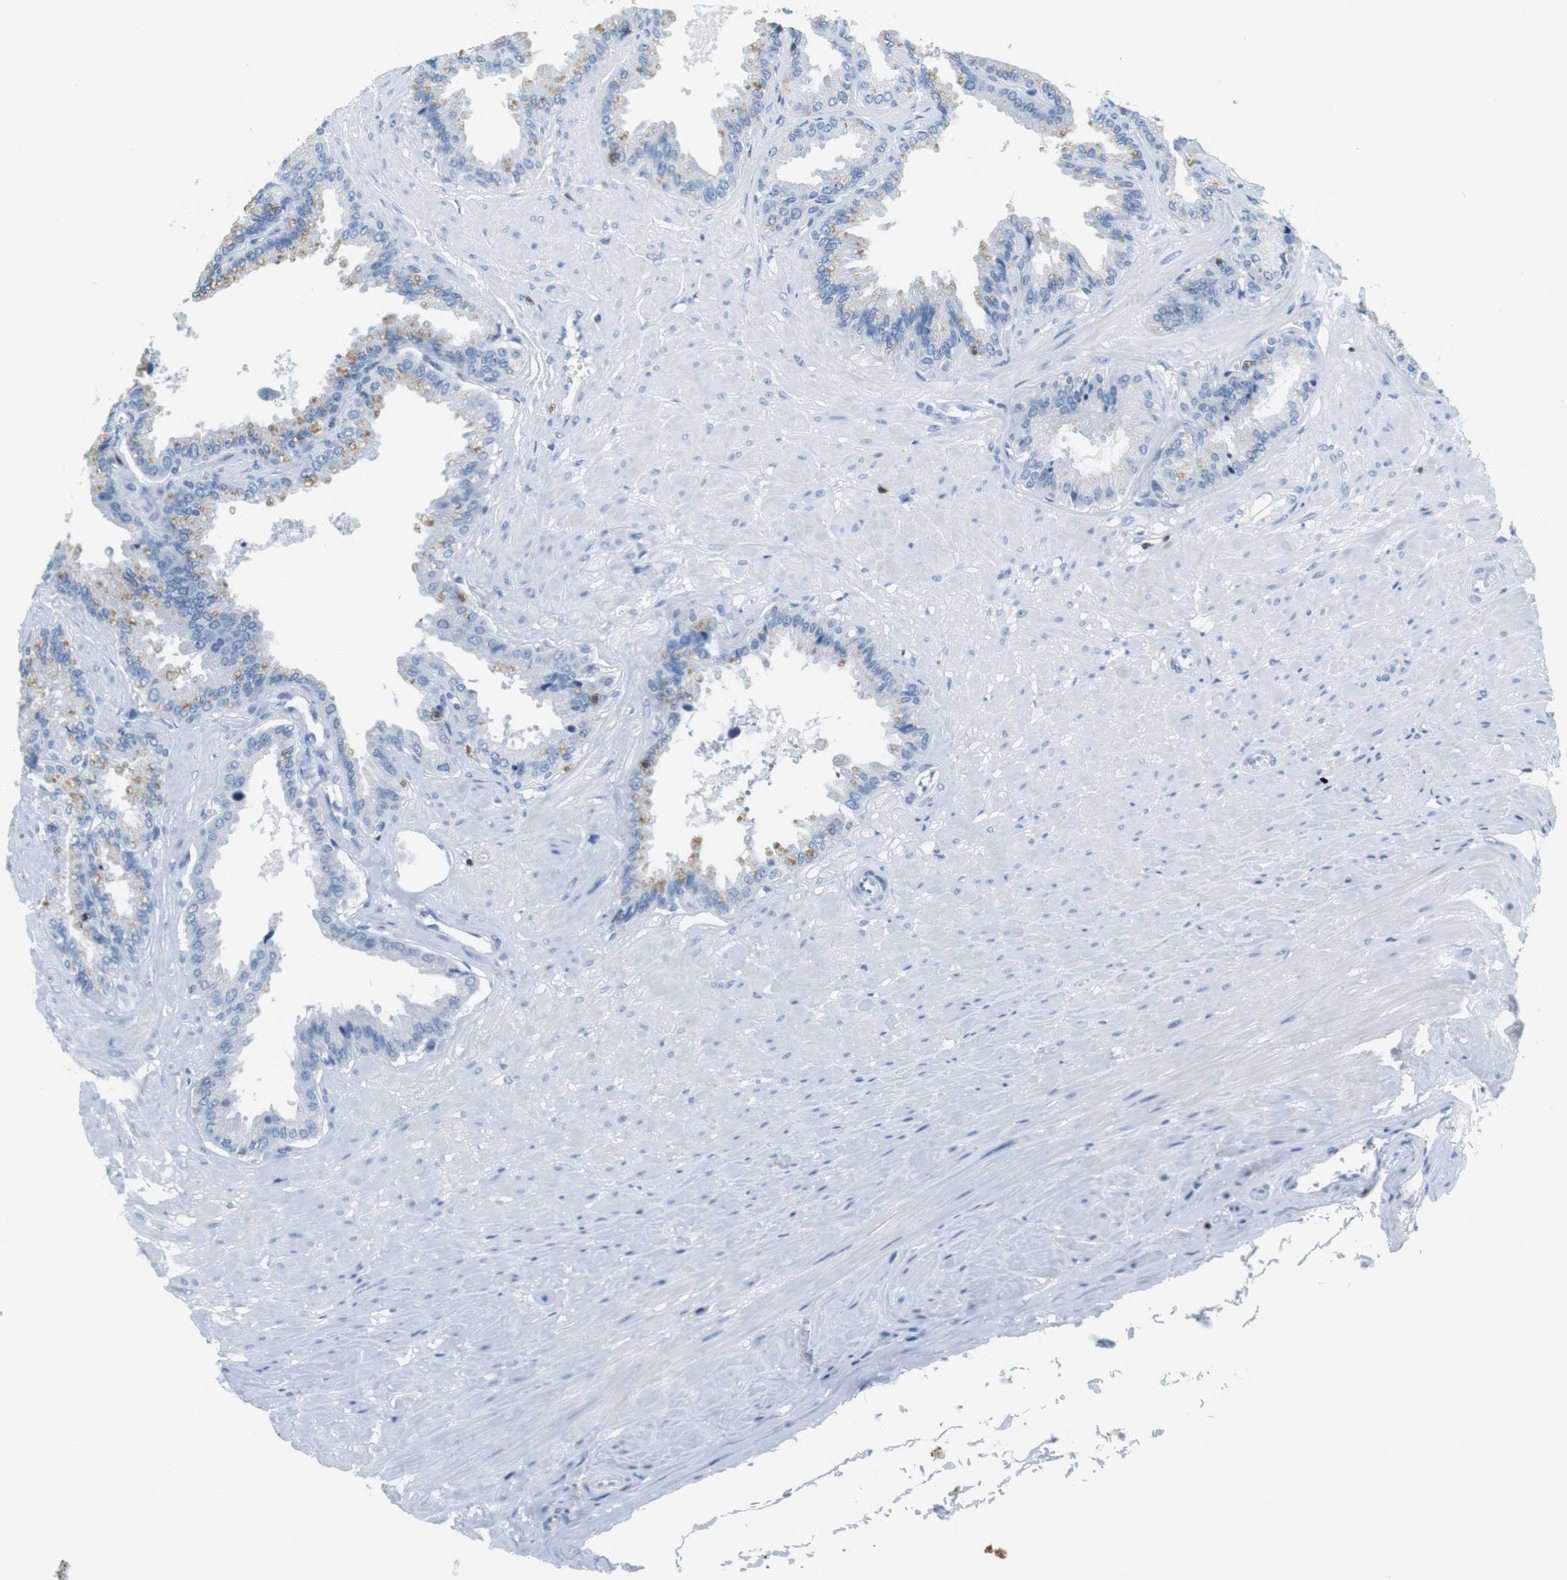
{"staining": {"intensity": "weak", "quantity": "<25%", "location": "cytoplasmic/membranous"}, "tissue": "seminal vesicle", "cell_type": "Glandular cells", "image_type": "normal", "snomed": [{"axis": "morphology", "description": "Normal tissue, NOS"}, {"axis": "topography", "description": "Seminal veicle"}], "caption": "Glandular cells are negative for brown protein staining in normal seminal vesicle. The staining was performed using DAB to visualize the protein expression in brown, while the nuclei were stained in blue with hematoxylin (Magnification: 20x).", "gene": "LAT", "patient": {"sex": "male", "age": 46}}